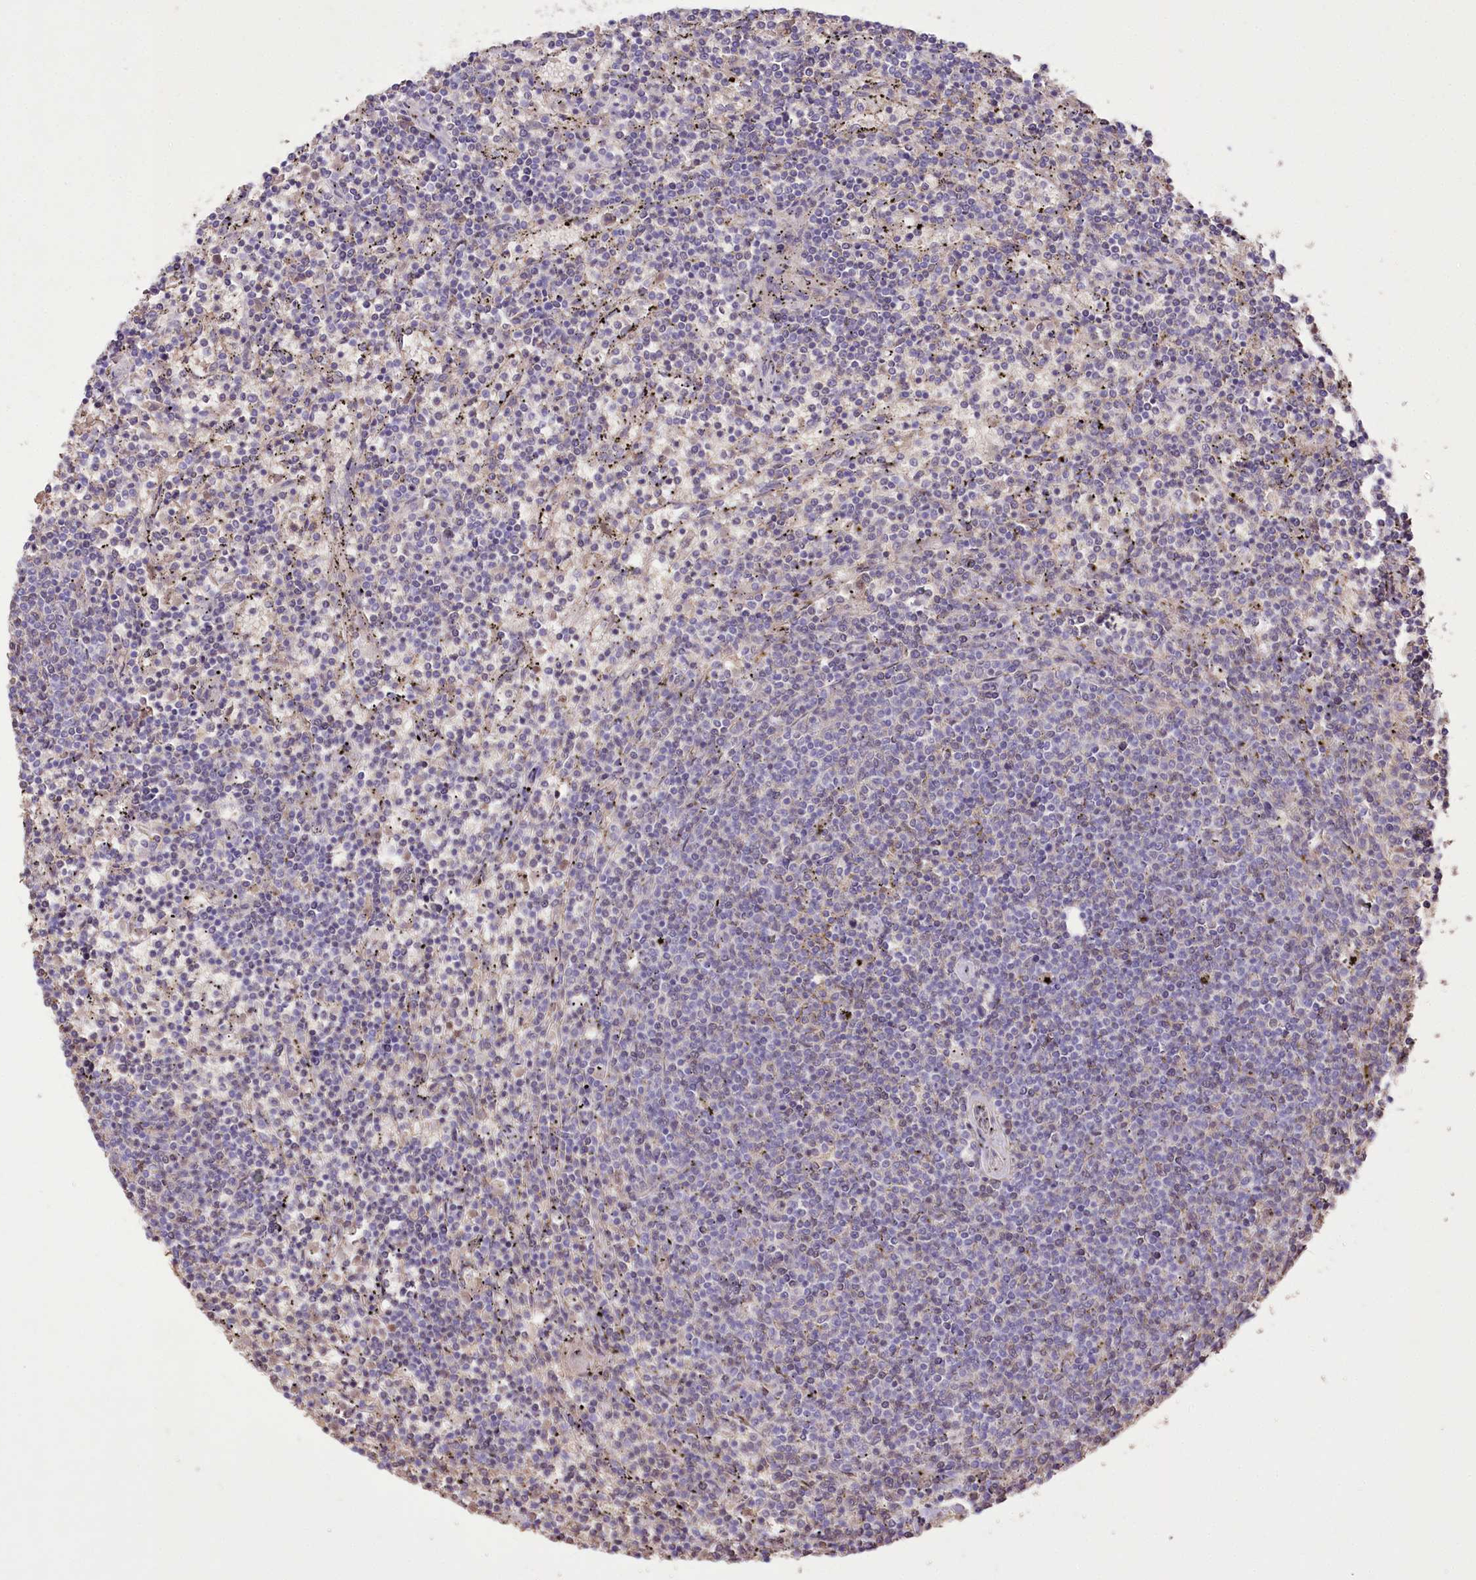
{"staining": {"intensity": "negative", "quantity": "none", "location": "none"}, "tissue": "lymphoma", "cell_type": "Tumor cells", "image_type": "cancer", "snomed": [{"axis": "morphology", "description": "Malignant lymphoma, non-Hodgkin's type, Low grade"}, {"axis": "topography", "description": "Spleen"}], "caption": "High power microscopy micrograph of an IHC photomicrograph of lymphoma, revealing no significant staining in tumor cells. (Stains: DAB immunohistochemistry with hematoxylin counter stain, Microscopy: brightfield microscopy at high magnification).", "gene": "PRSS53", "patient": {"sex": "female", "age": 50}}